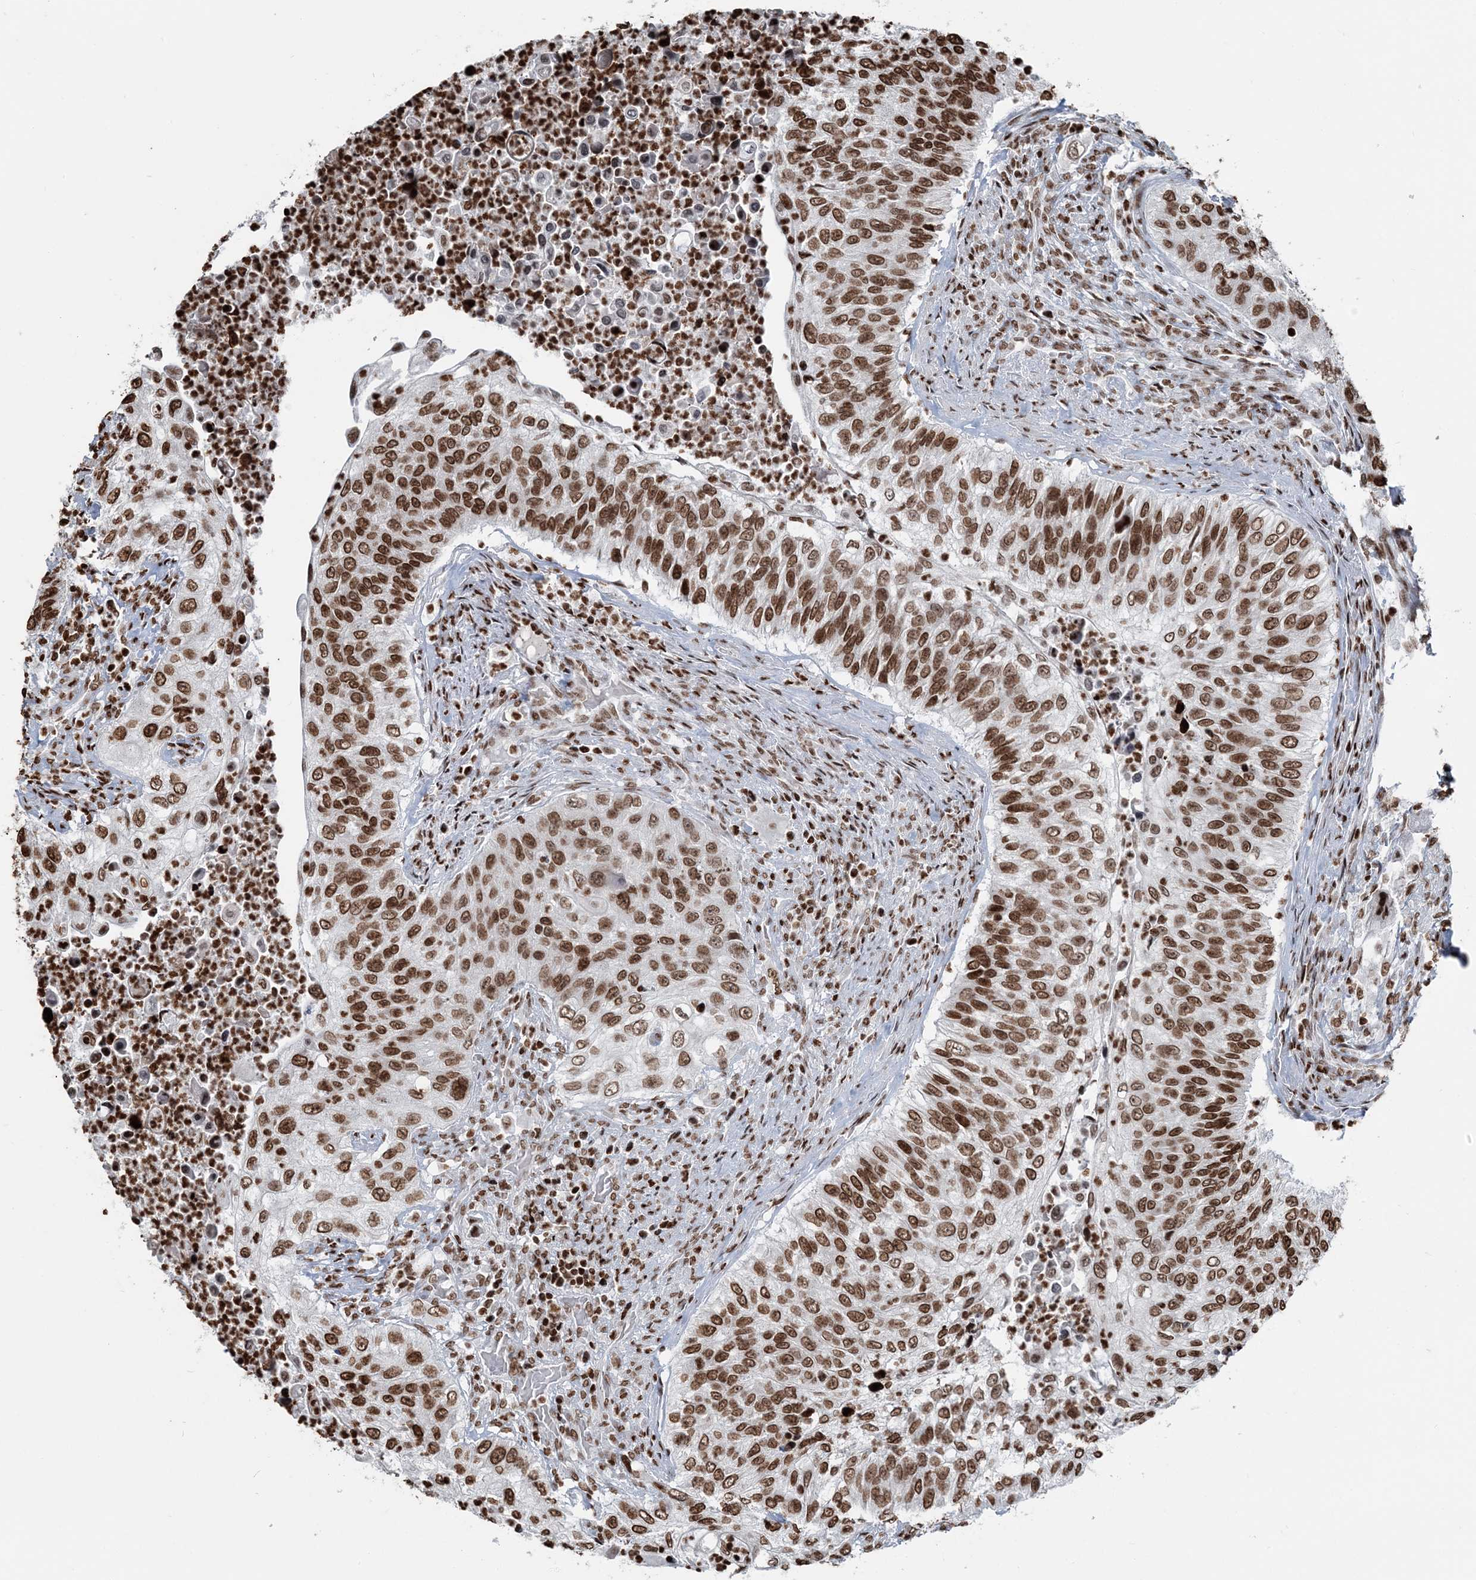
{"staining": {"intensity": "moderate", "quantity": ">75%", "location": "nuclear"}, "tissue": "urothelial cancer", "cell_type": "Tumor cells", "image_type": "cancer", "snomed": [{"axis": "morphology", "description": "Urothelial carcinoma, High grade"}, {"axis": "topography", "description": "Urinary bladder"}], "caption": "Protein expression analysis of human urothelial cancer reveals moderate nuclear positivity in about >75% of tumor cells.", "gene": "H3-3B", "patient": {"sex": "female", "age": 60}}